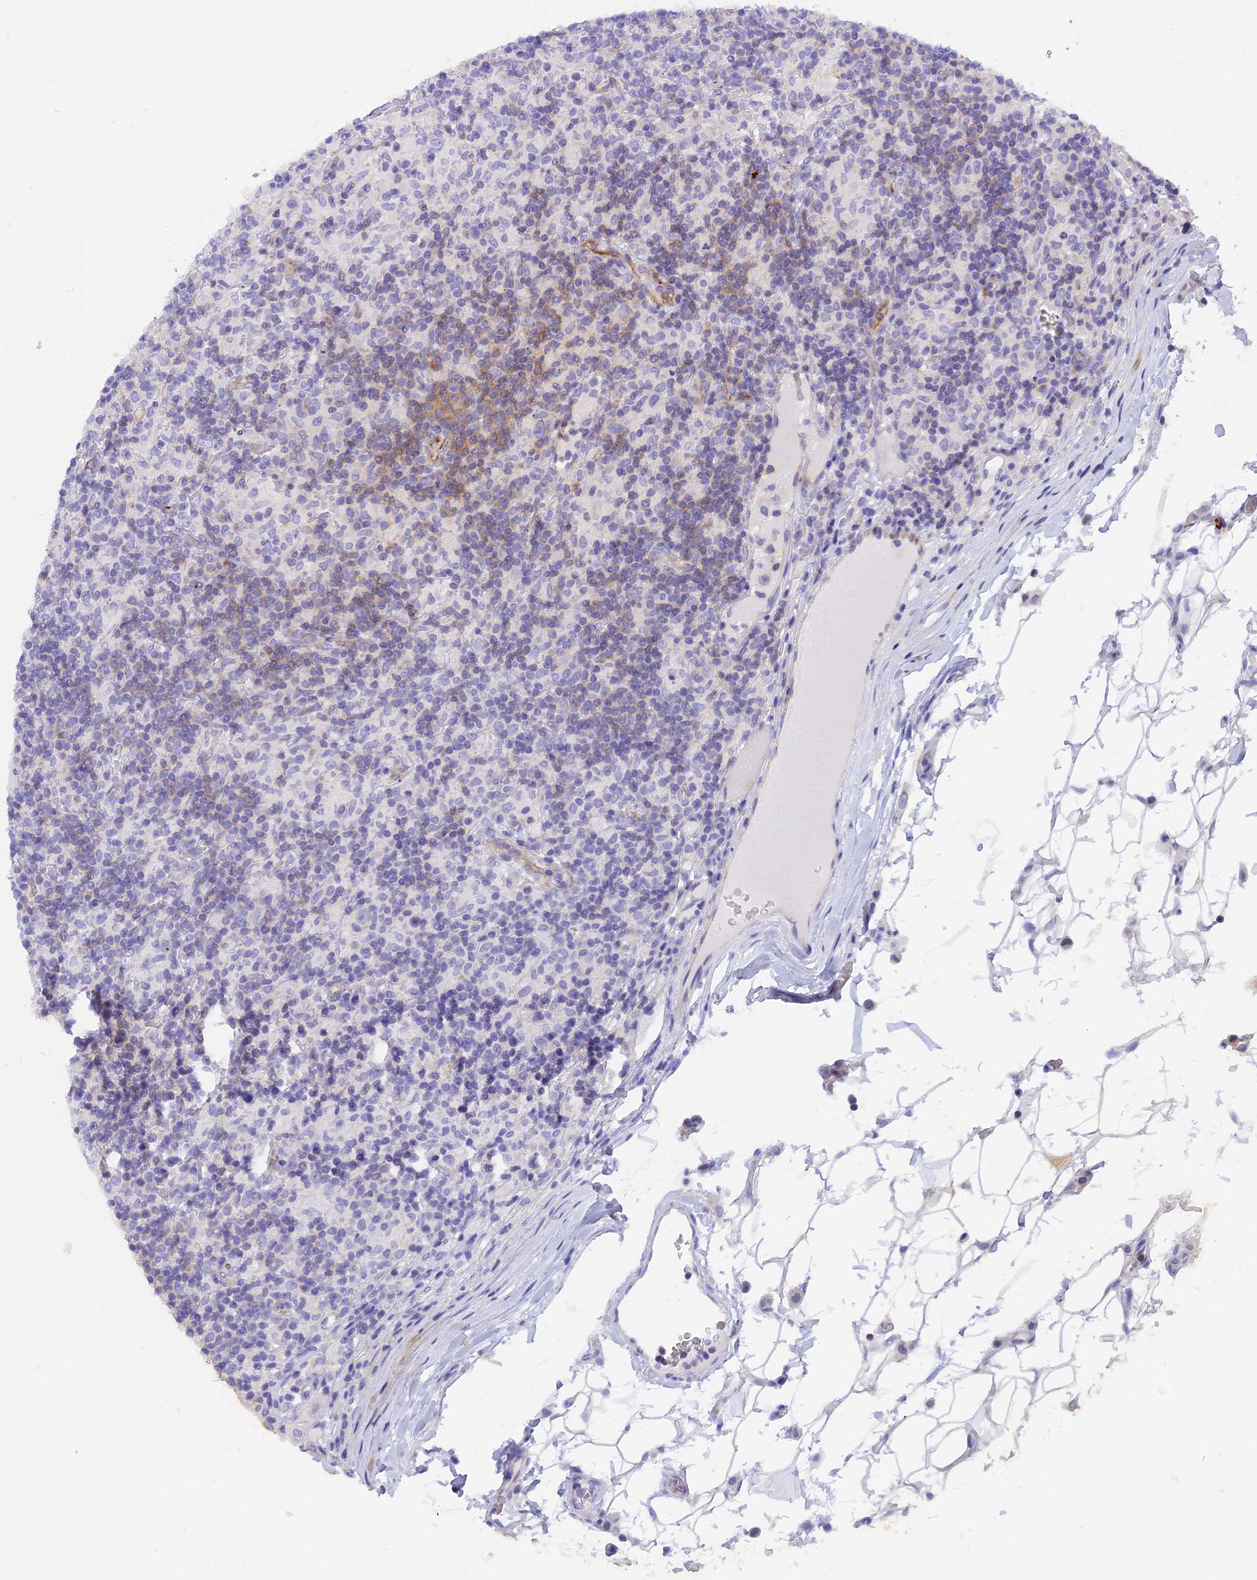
{"staining": {"intensity": "negative", "quantity": "none", "location": "none"}, "tissue": "lymphoma", "cell_type": "Tumor cells", "image_type": "cancer", "snomed": [{"axis": "morphology", "description": "Hodgkin's disease, NOS"}, {"axis": "topography", "description": "Lymph node"}], "caption": "The IHC image has no significant expression in tumor cells of lymphoma tissue.", "gene": "FAM193A", "patient": {"sex": "male", "age": 70}}